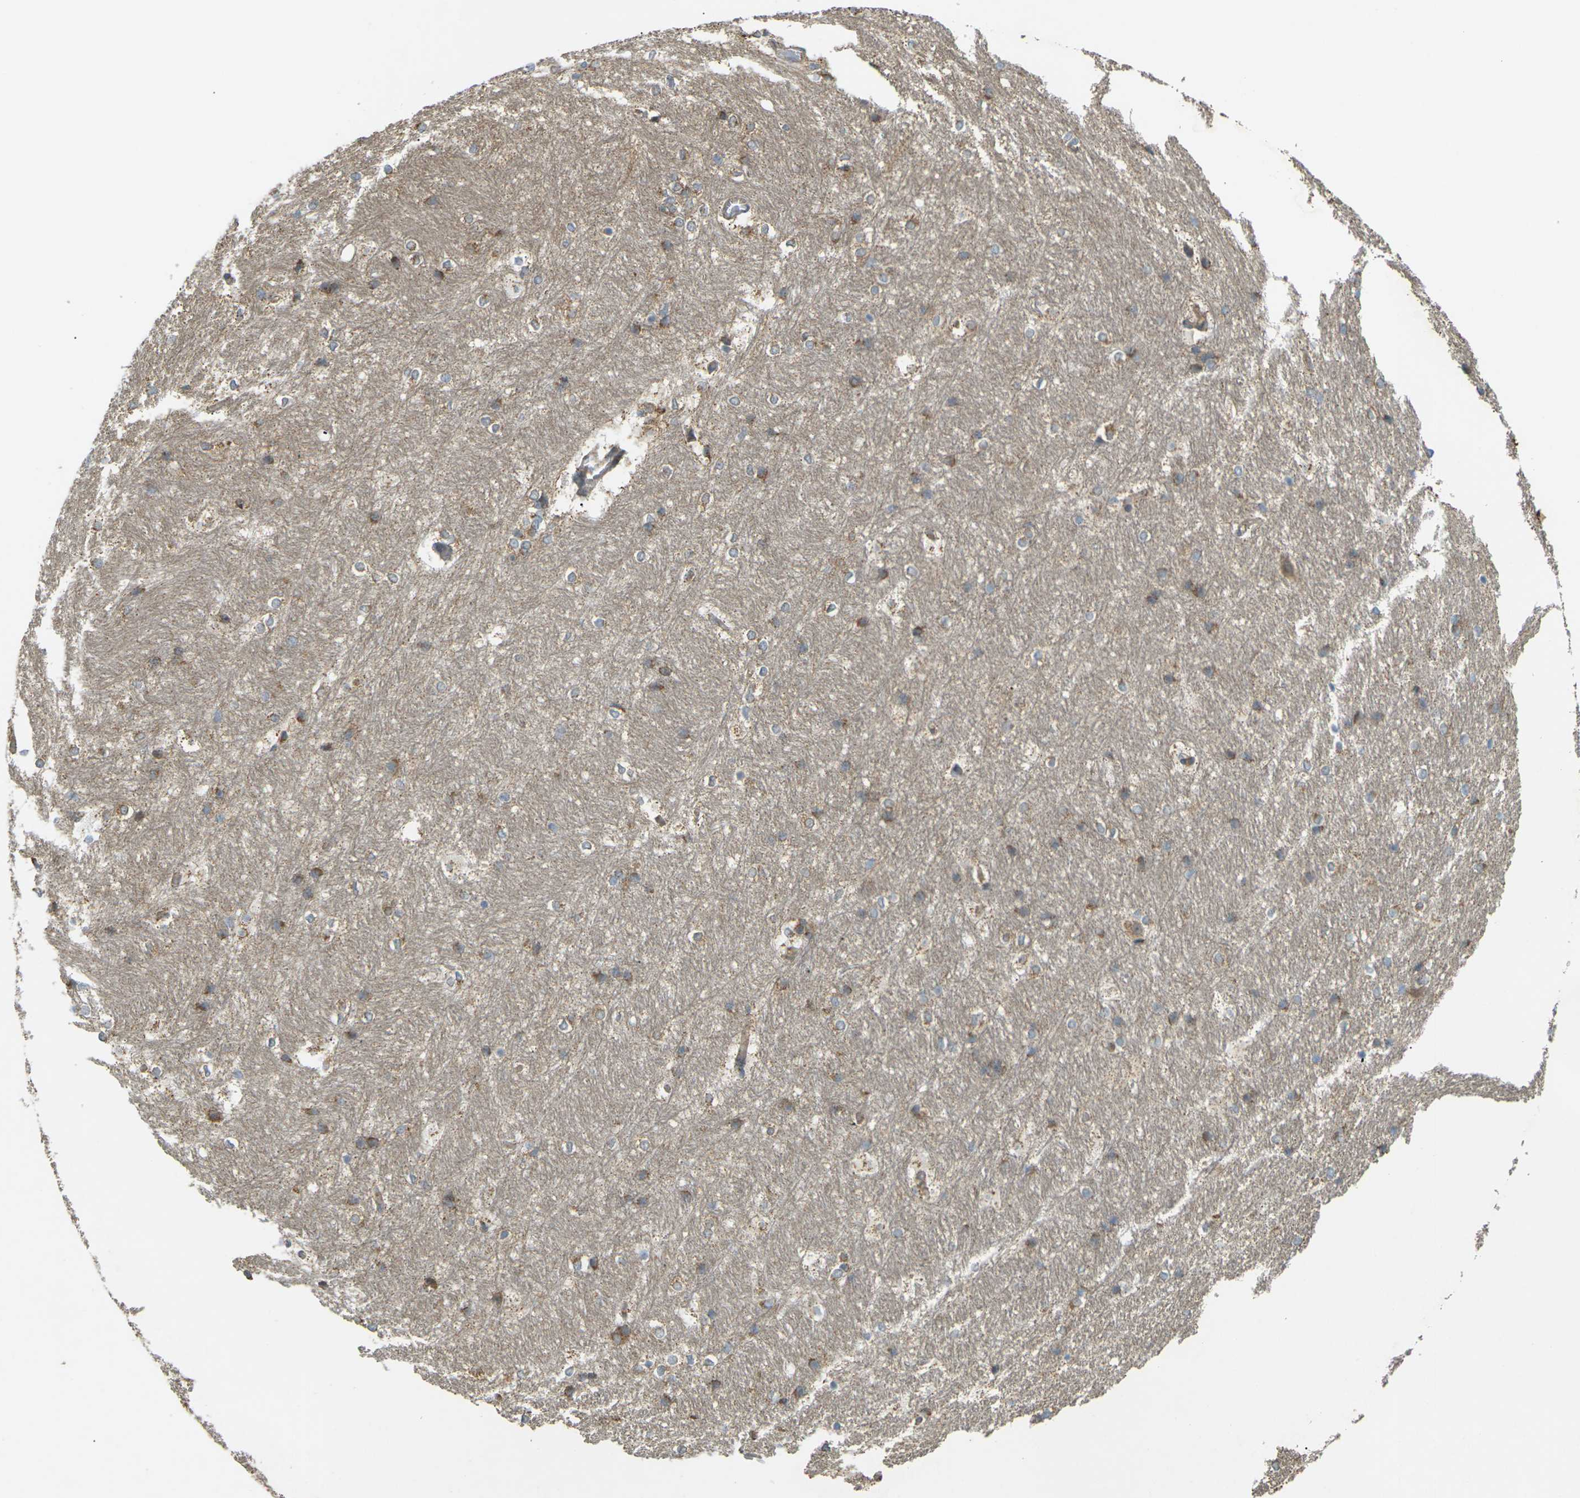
{"staining": {"intensity": "moderate", "quantity": ">75%", "location": "cytoplasmic/membranous"}, "tissue": "hippocampus", "cell_type": "Glial cells", "image_type": "normal", "snomed": [{"axis": "morphology", "description": "Normal tissue, NOS"}, {"axis": "topography", "description": "Hippocampus"}], "caption": "High-power microscopy captured an IHC histopathology image of benign hippocampus, revealing moderate cytoplasmic/membranous expression in about >75% of glial cells.", "gene": "KSR1", "patient": {"sex": "female", "age": 19}}